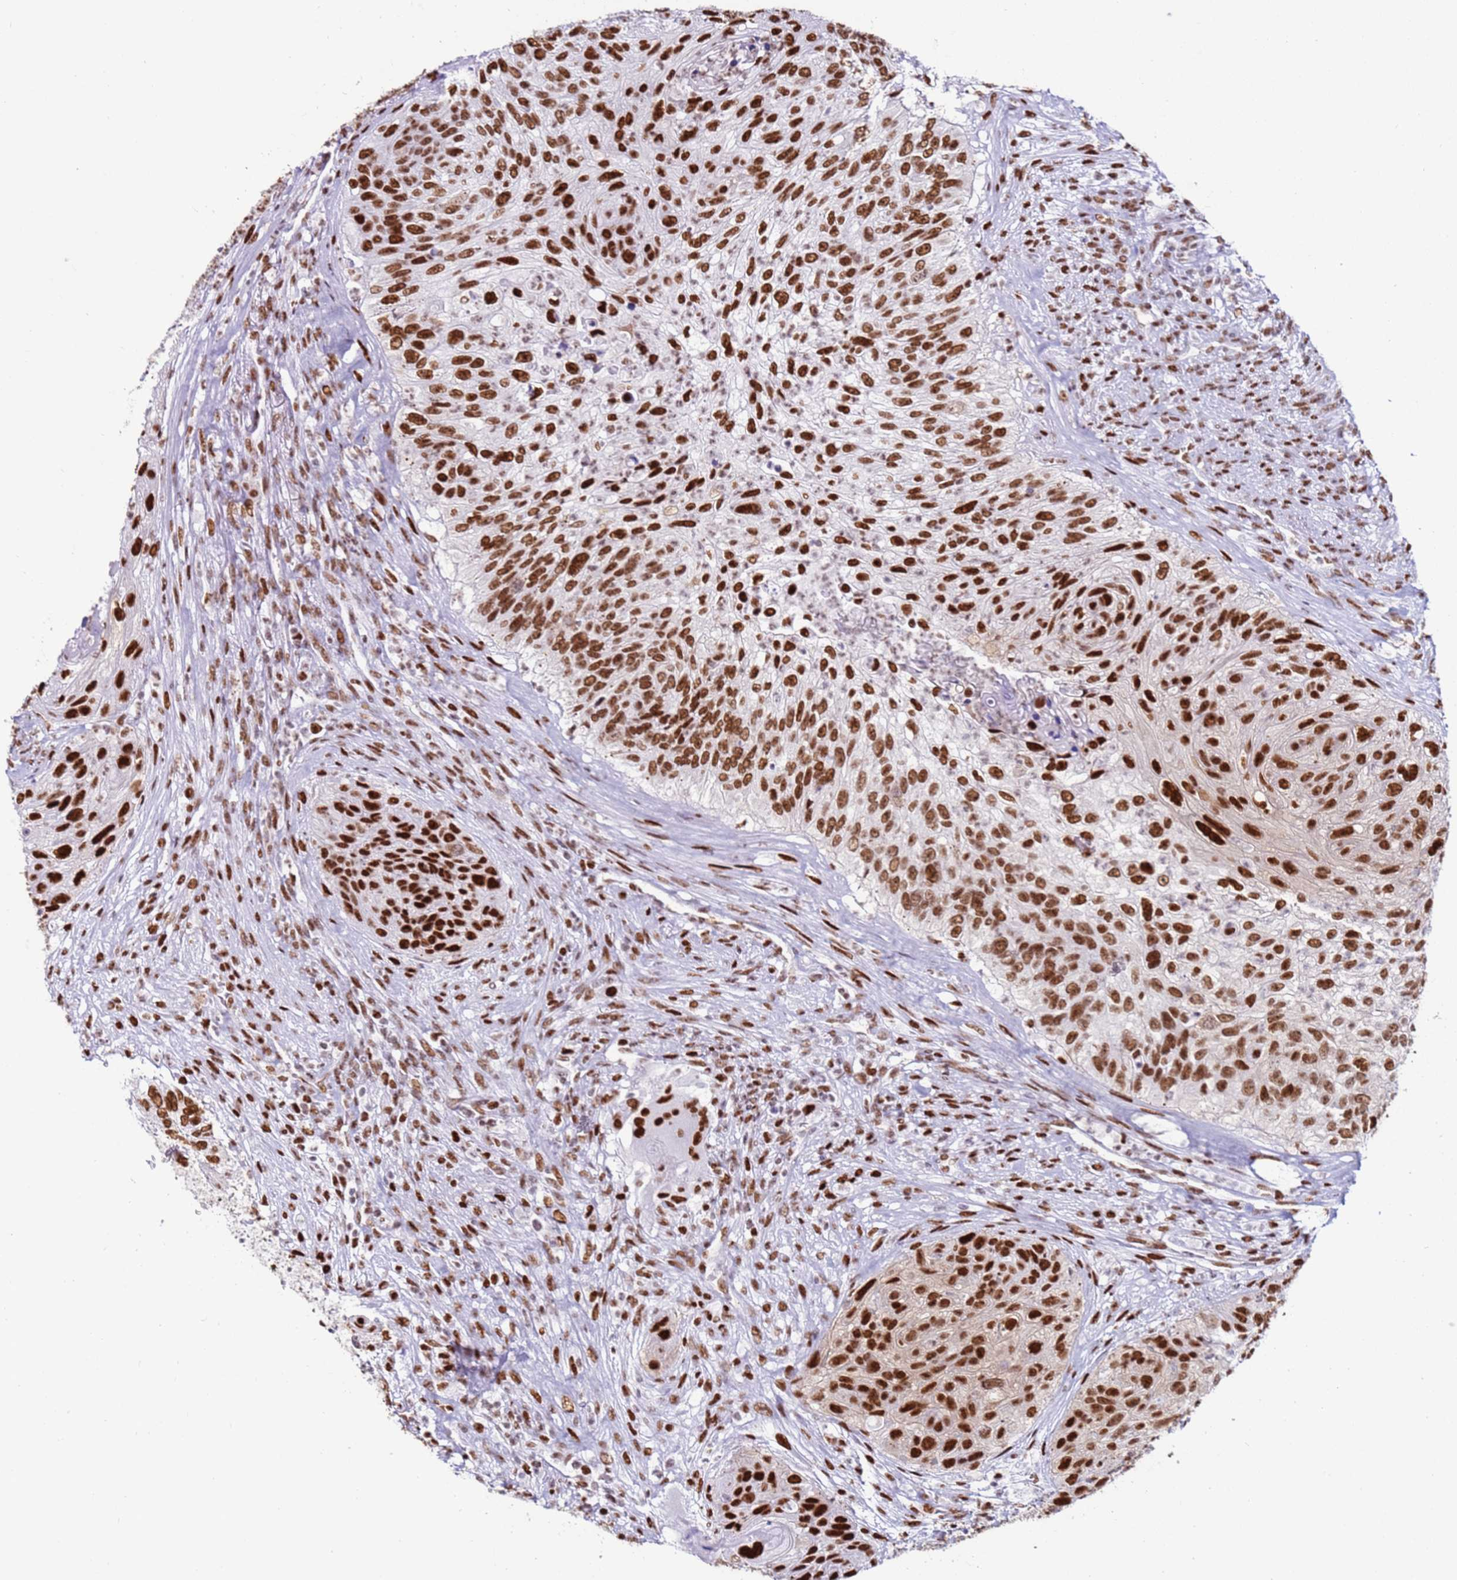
{"staining": {"intensity": "strong", "quantity": ">75%", "location": "nuclear"}, "tissue": "urothelial cancer", "cell_type": "Tumor cells", "image_type": "cancer", "snomed": [{"axis": "morphology", "description": "Urothelial carcinoma, High grade"}, {"axis": "topography", "description": "Urinary bladder"}], "caption": "Protein expression analysis of human urothelial carcinoma (high-grade) reveals strong nuclear expression in about >75% of tumor cells.", "gene": "KPNA4", "patient": {"sex": "female", "age": 60}}